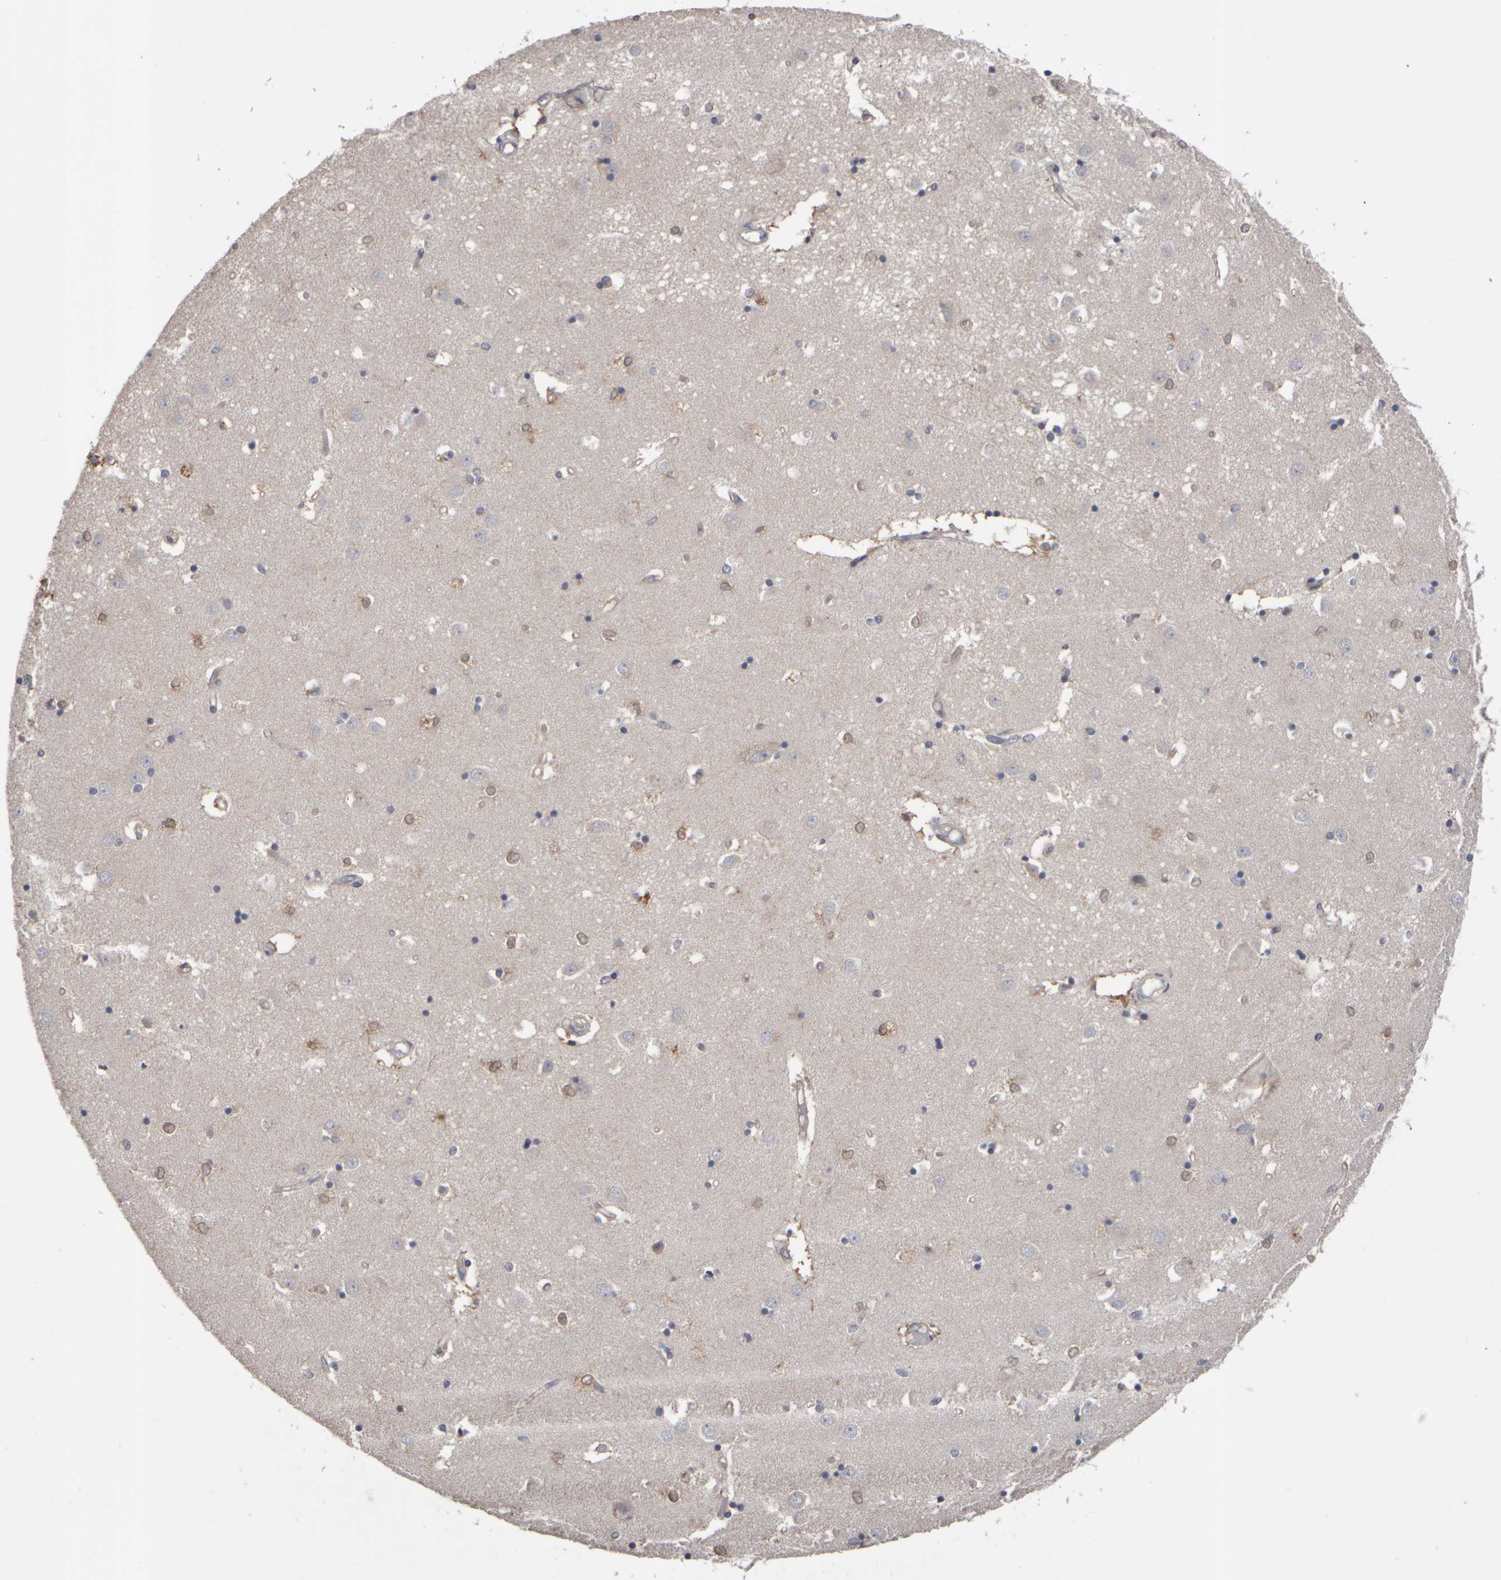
{"staining": {"intensity": "weak", "quantity": "25%-75%", "location": "cytoplasmic/membranous,nuclear"}, "tissue": "caudate", "cell_type": "Glial cells", "image_type": "normal", "snomed": [{"axis": "morphology", "description": "Normal tissue, NOS"}, {"axis": "topography", "description": "Lateral ventricle wall"}], "caption": "Weak cytoplasmic/membranous,nuclear expression for a protein is appreciated in about 25%-75% of glial cells of normal caudate using IHC.", "gene": "EPHX2", "patient": {"sex": "male", "age": 45}}